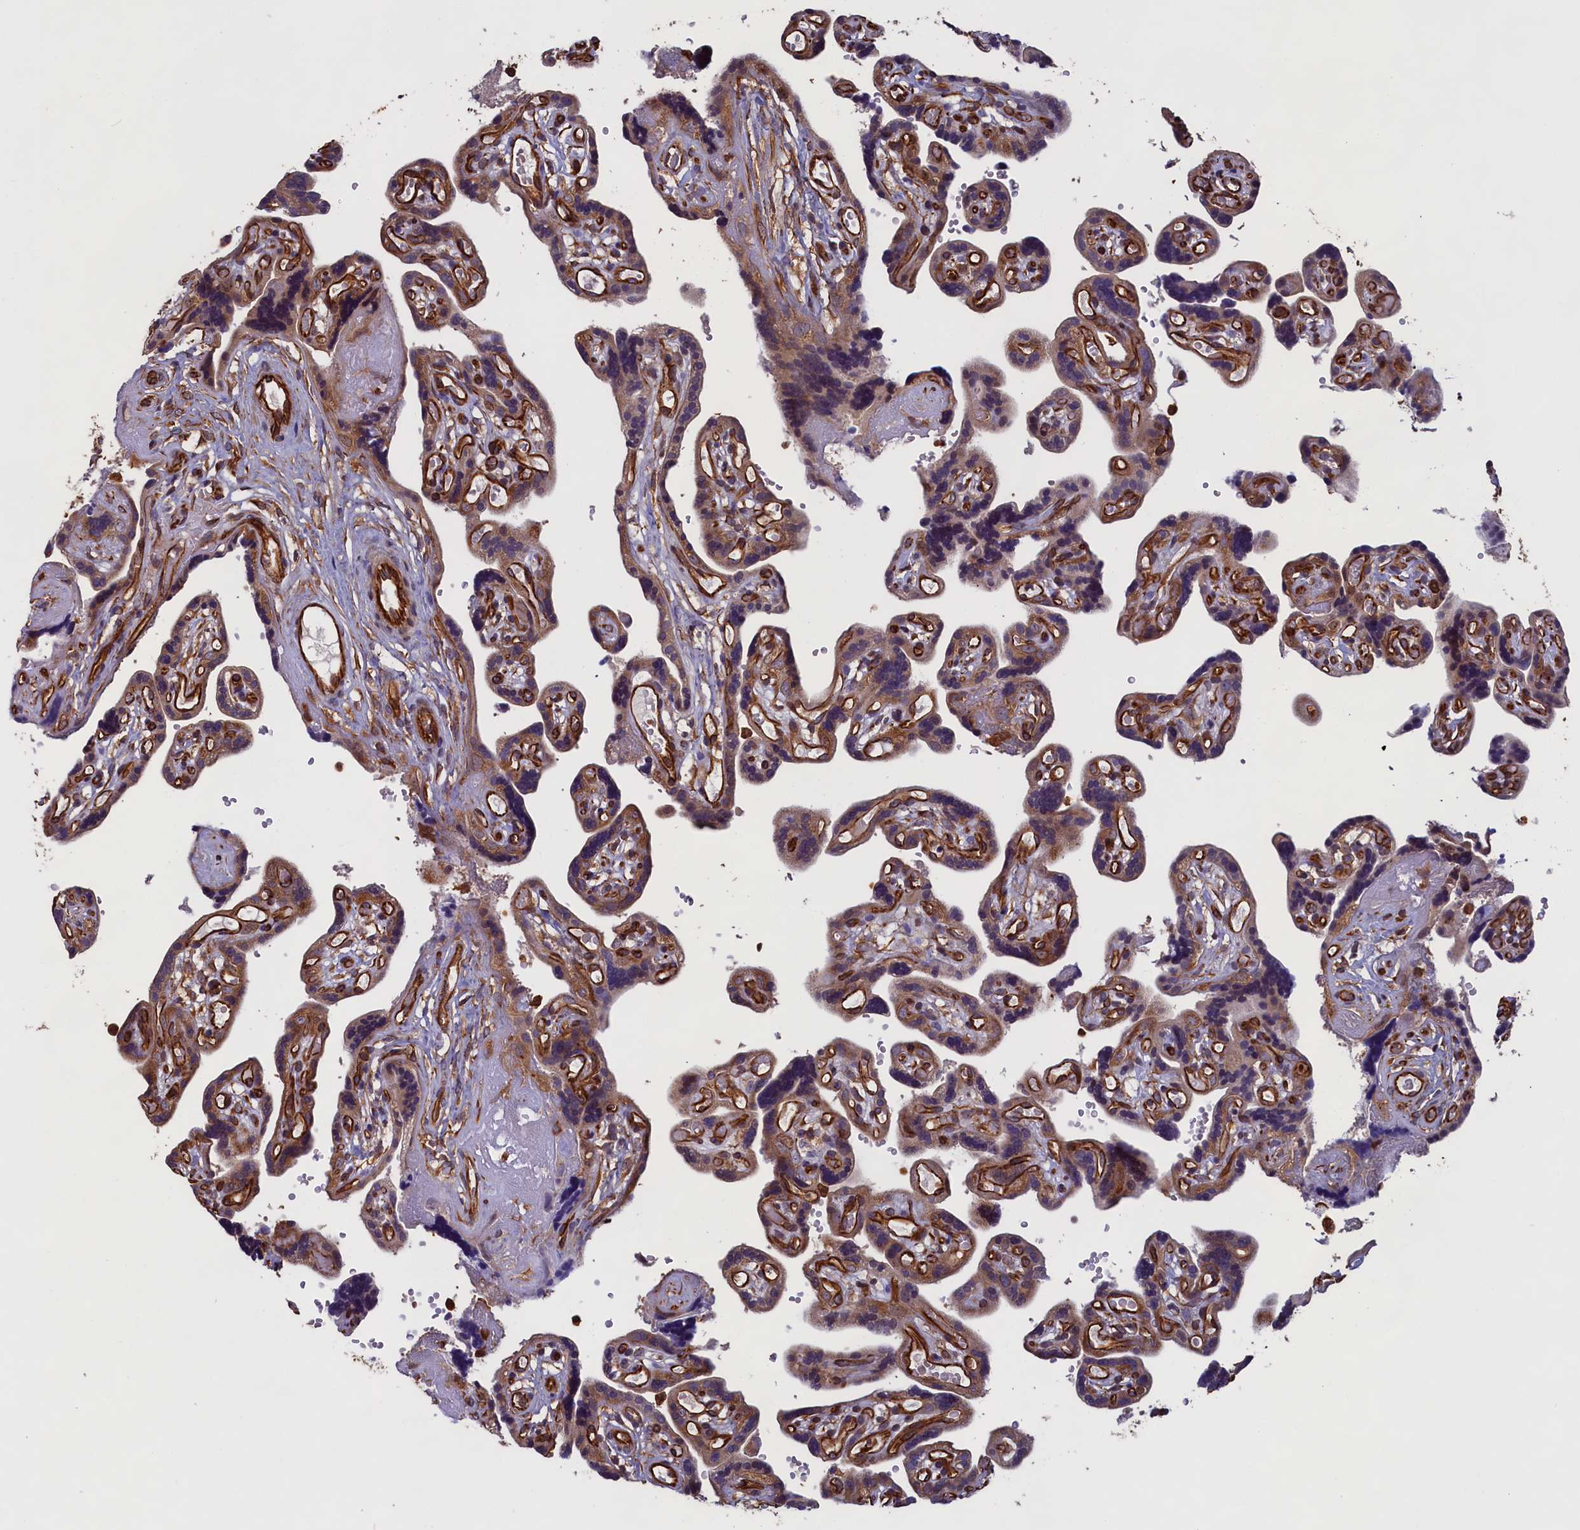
{"staining": {"intensity": "strong", "quantity": "25%-75%", "location": "cytoplasmic/membranous"}, "tissue": "placenta", "cell_type": "Trophoblastic cells", "image_type": "normal", "snomed": [{"axis": "morphology", "description": "Normal tissue, NOS"}, {"axis": "topography", "description": "Placenta"}], "caption": "Immunohistochemistry photomicrograph of normal human placenta stained for a protein (brown), which displays high levels of strong cytoplasmic/membranous expression in about 25%-75% of trophoblastic cells.", "gene": "CCDC124", "patient": {"sex": "female", "age": 30}}